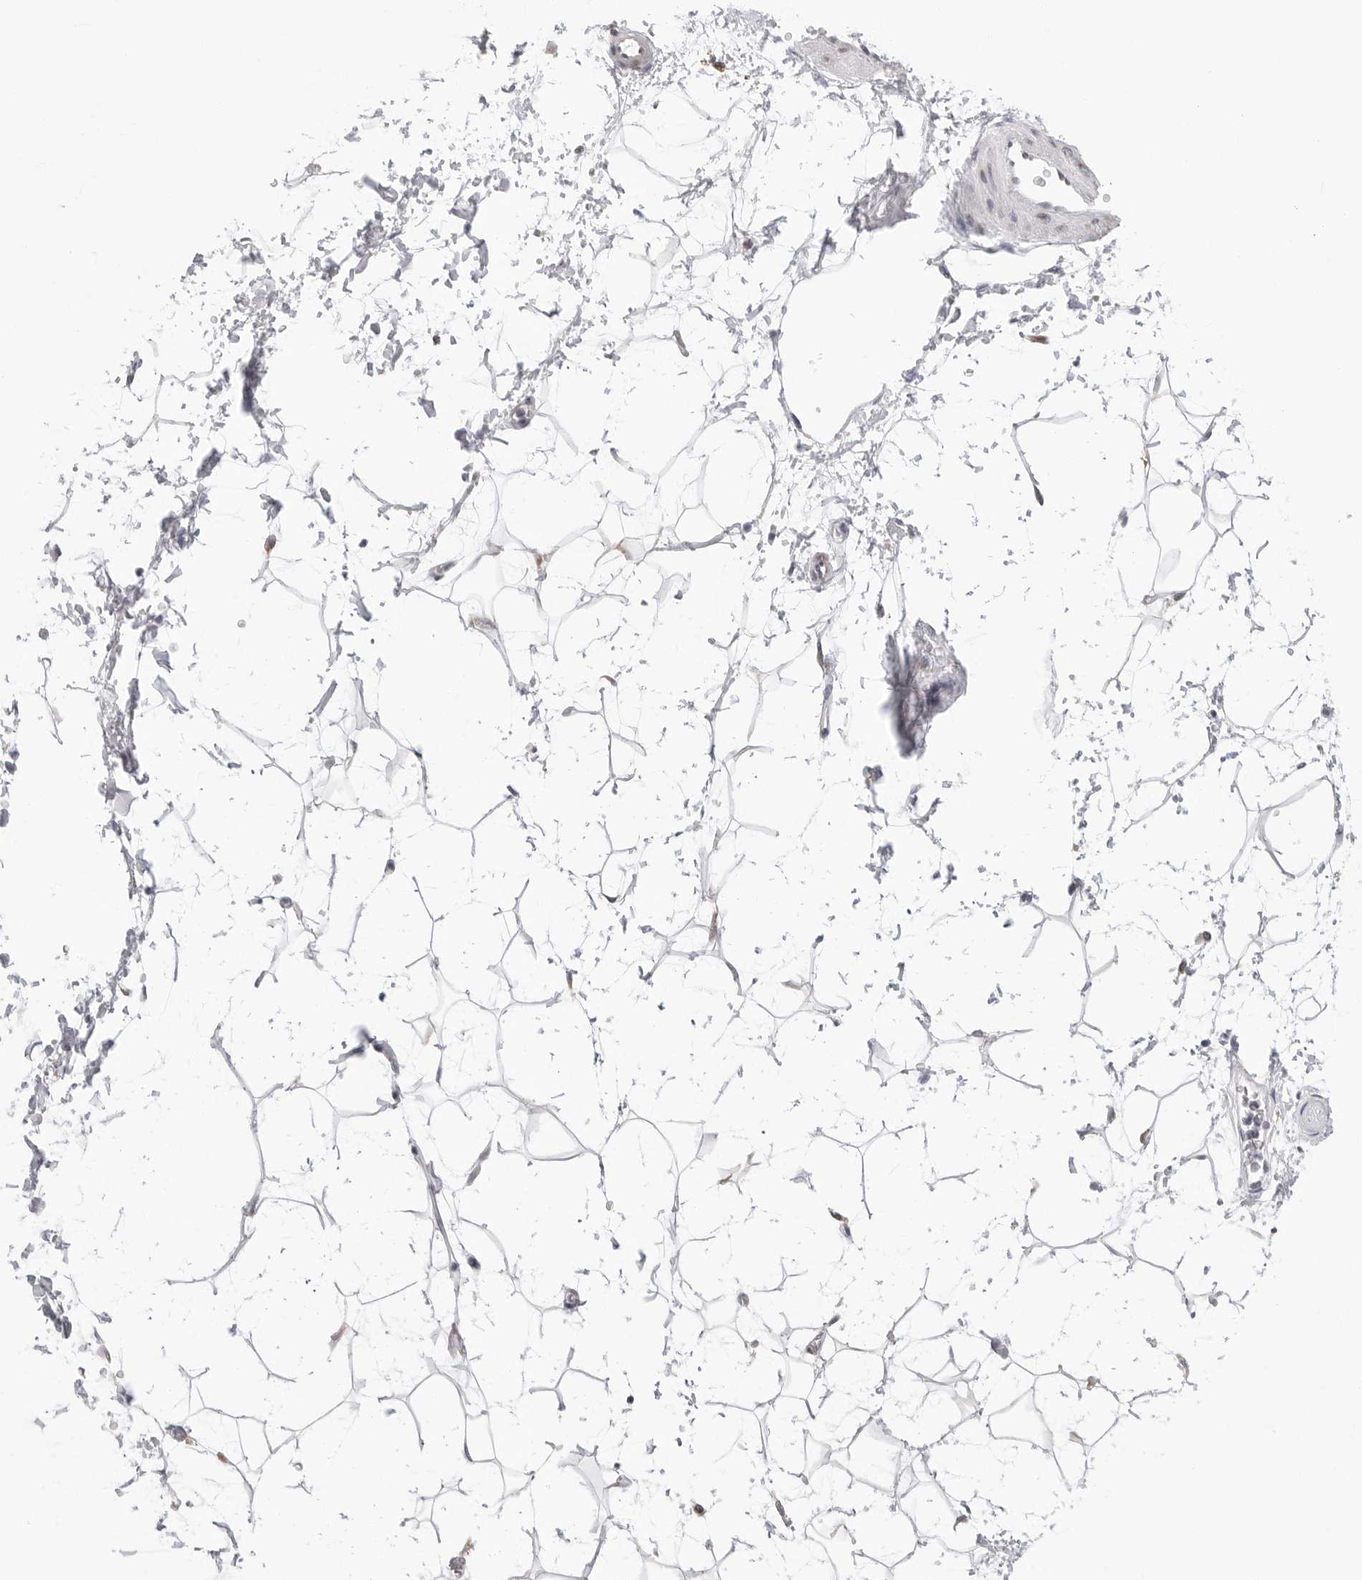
{"staining": {"intensity": "negative", "quantity": "none", "location": "none"}, "tissue": "adipose tissue", "cell_type": "Adipocytes", "image_type": "normal", "snomed": [{"axis": "morphology", "description": "Normal tissue, NOS"}, {"axis": "topography", "description": "Soft tissue"}], "caption": "Adipocytes show no significant protein expression in unremarkable adipose tissue. (Brightfield microscopy of DAB immunohistochemistry (IHC) at high magnification).", "gene": "RPN1", "patient": {"sex": "male", "age": 72}}